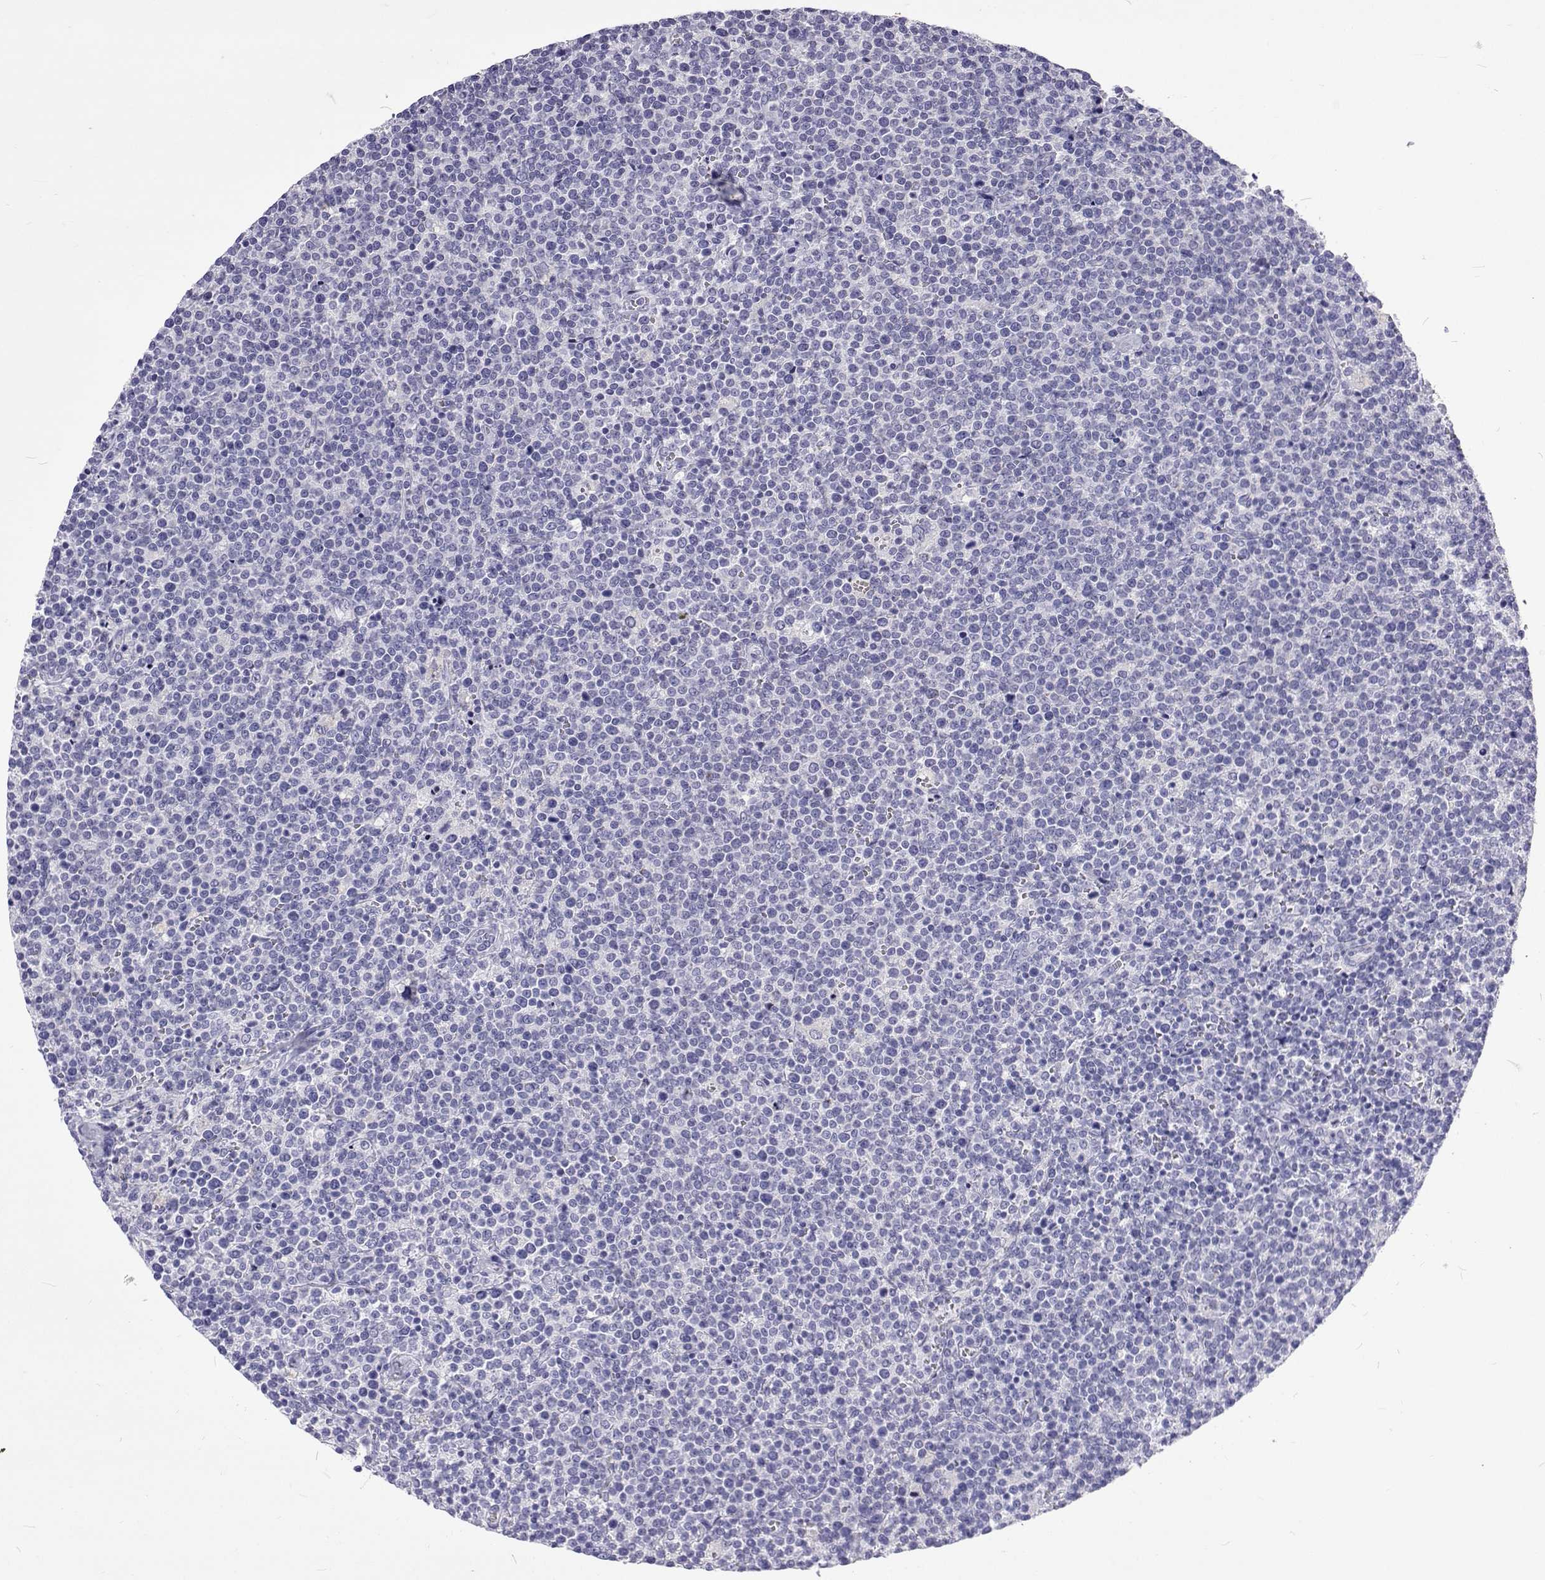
{"staining": {"intensity": "negative", "quantity": "none", "location": "none"}, "tissue": "lymphoma", "cell_type": "Tumor cells", "image_type": "cancer", "snomed": [{"axis": "morphology", "description": "Malignant lymphoma, non-Hodgkin's type, High grade"}, {"axis": "topography", "description": "Lymph node"}], "caption": "This is an immunohistochemistry image of high-grade malignant lymphoma, non-Hodgkin's type. There is no staining in tumor cells.", "gene": "UMODL1", "patient": {"sex": "male", "age": 61}}